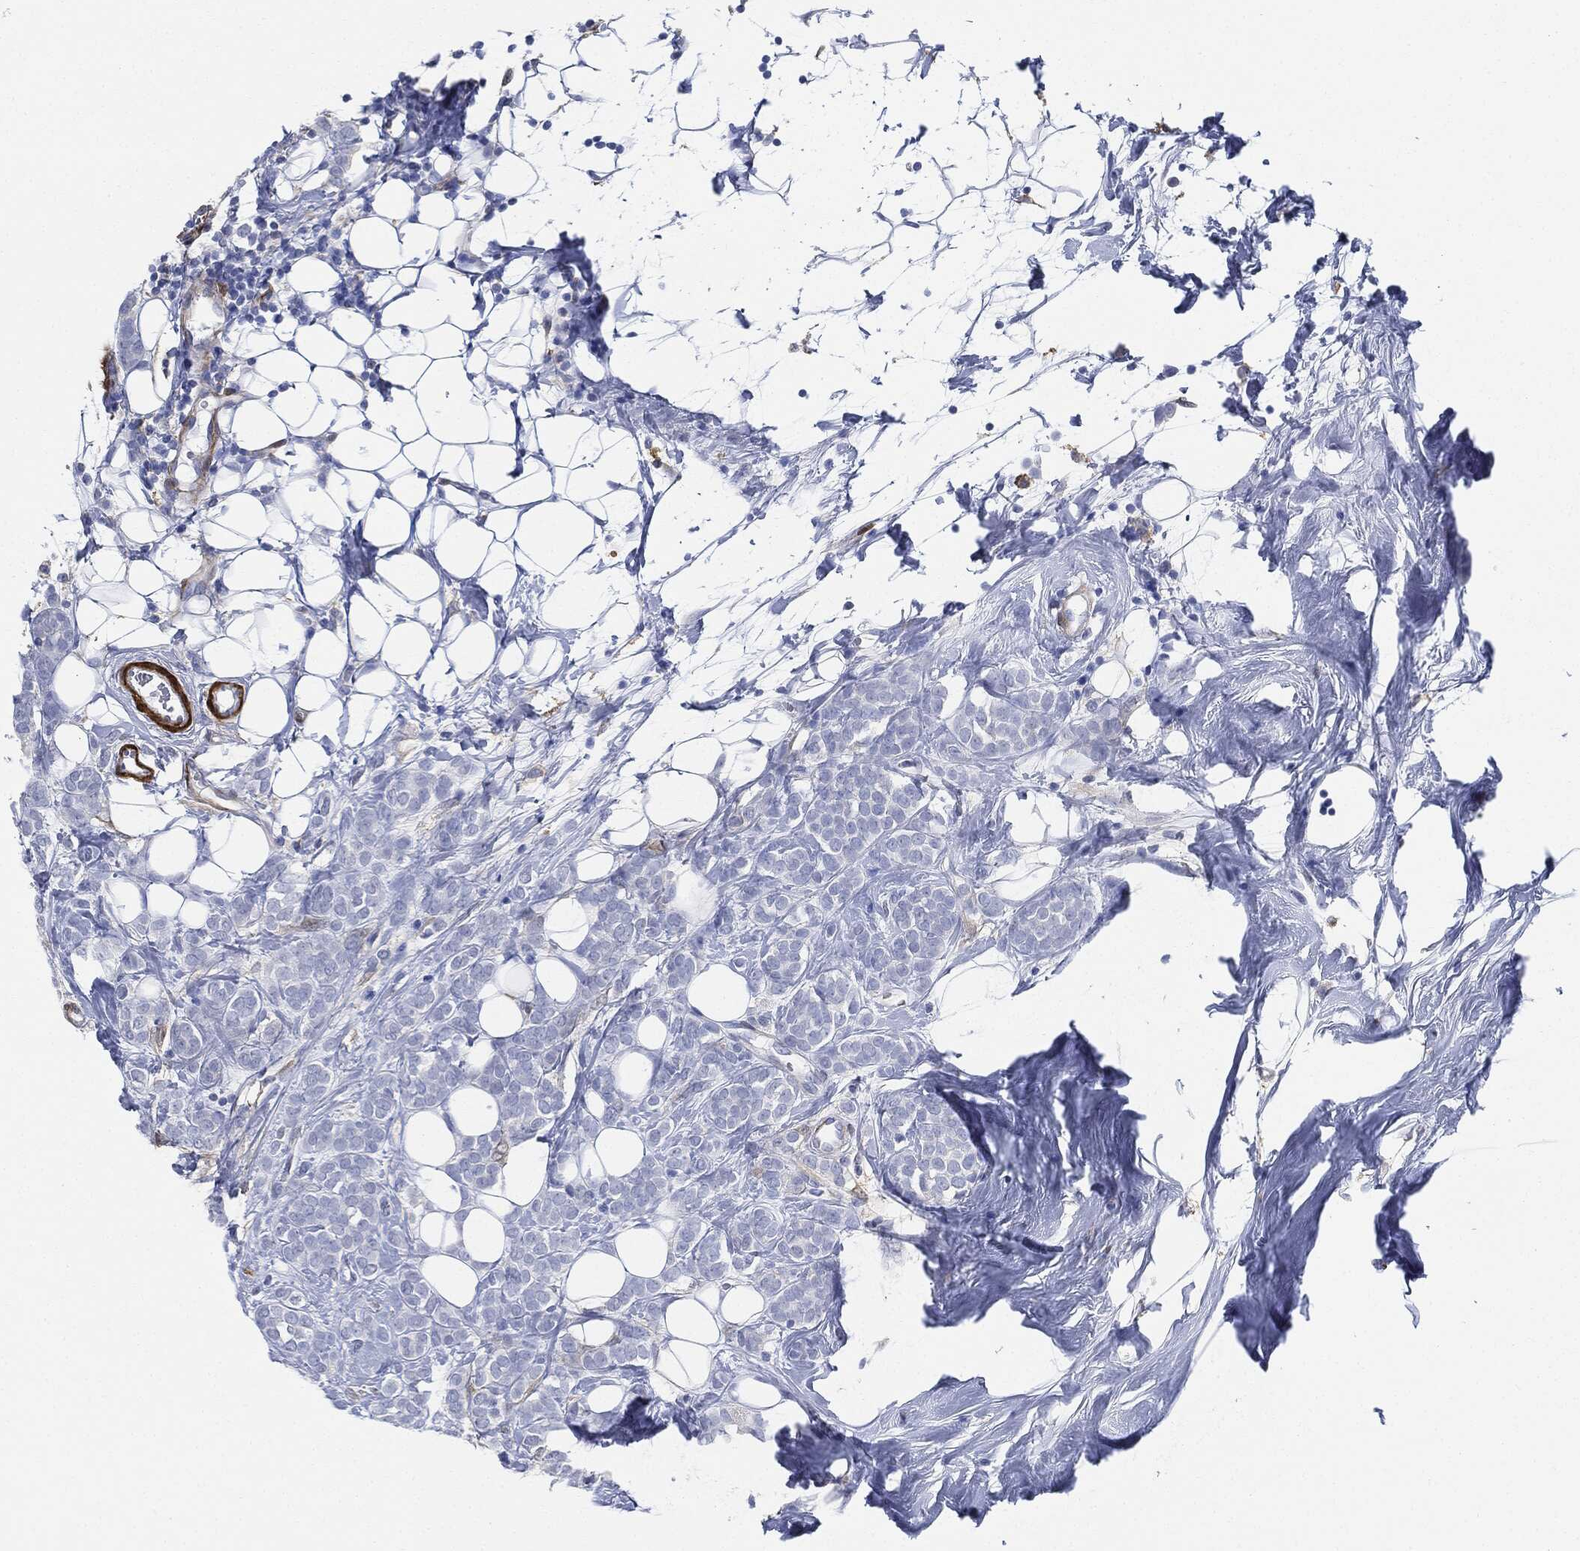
{"staining": {"intensity": "negative", "quantity": "none", "location": "none"}, "tissue": "breast cancer", "cell_type": "Tumor cells", "image_type": "cancer", "snomed": [{"axis": "morphology", "description": "Lobular carcinoma"}, {"axis": "topography", "description": "Breast"}], "caption": "IHC micrograph of breast cancer (lobular carcinoma) stained for a protein (brown), which demonstrates no positivity in tumor cells.", "gene": "TAGLN", "patient": {"sex": "female", "age": 49}}